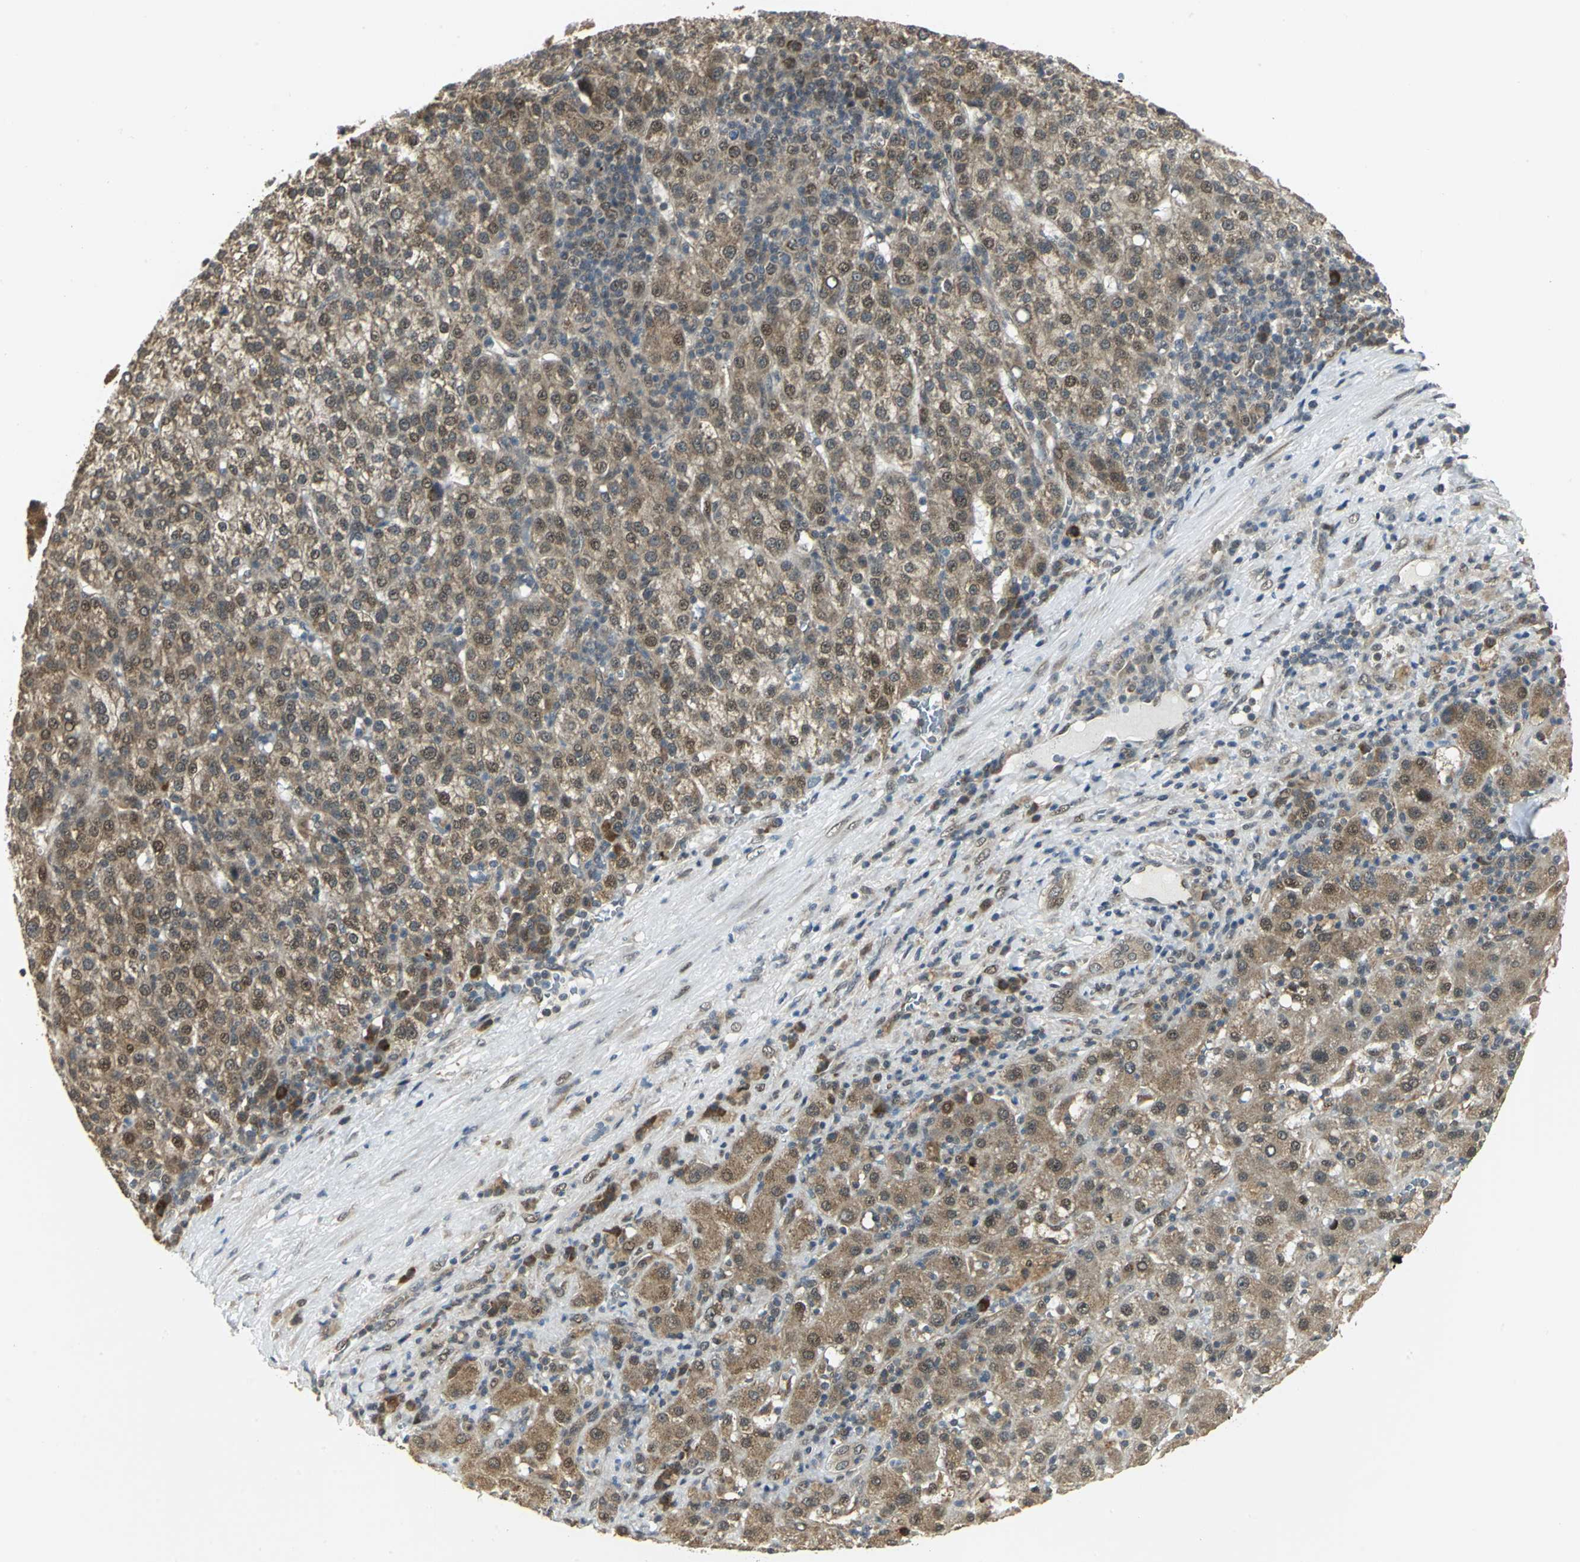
{"staining": {"intensity": "moderate", "quantity": ">75%", "location": "cytoplasmic/membranous,nuclear"}, "tissue": "liver cancer", "cell_type": "Tumor cells", "image_type": "cancer", "snomed": [{"axis": "morphology", "description": "Carcinoma, Hepatocellular, NOS"}, {"axis": "topography", "description": "Liver"}], "caption": "There is medium levels of moderate cytoplasmic/membranous and nuclear staining in tumor cells of liver cancer (hepatocellular carcinoma), as demonstrated by immunohistochemical staining (brown color).", "gene": "PSMC4", "patient": {"sex": "female", "age": 58}}